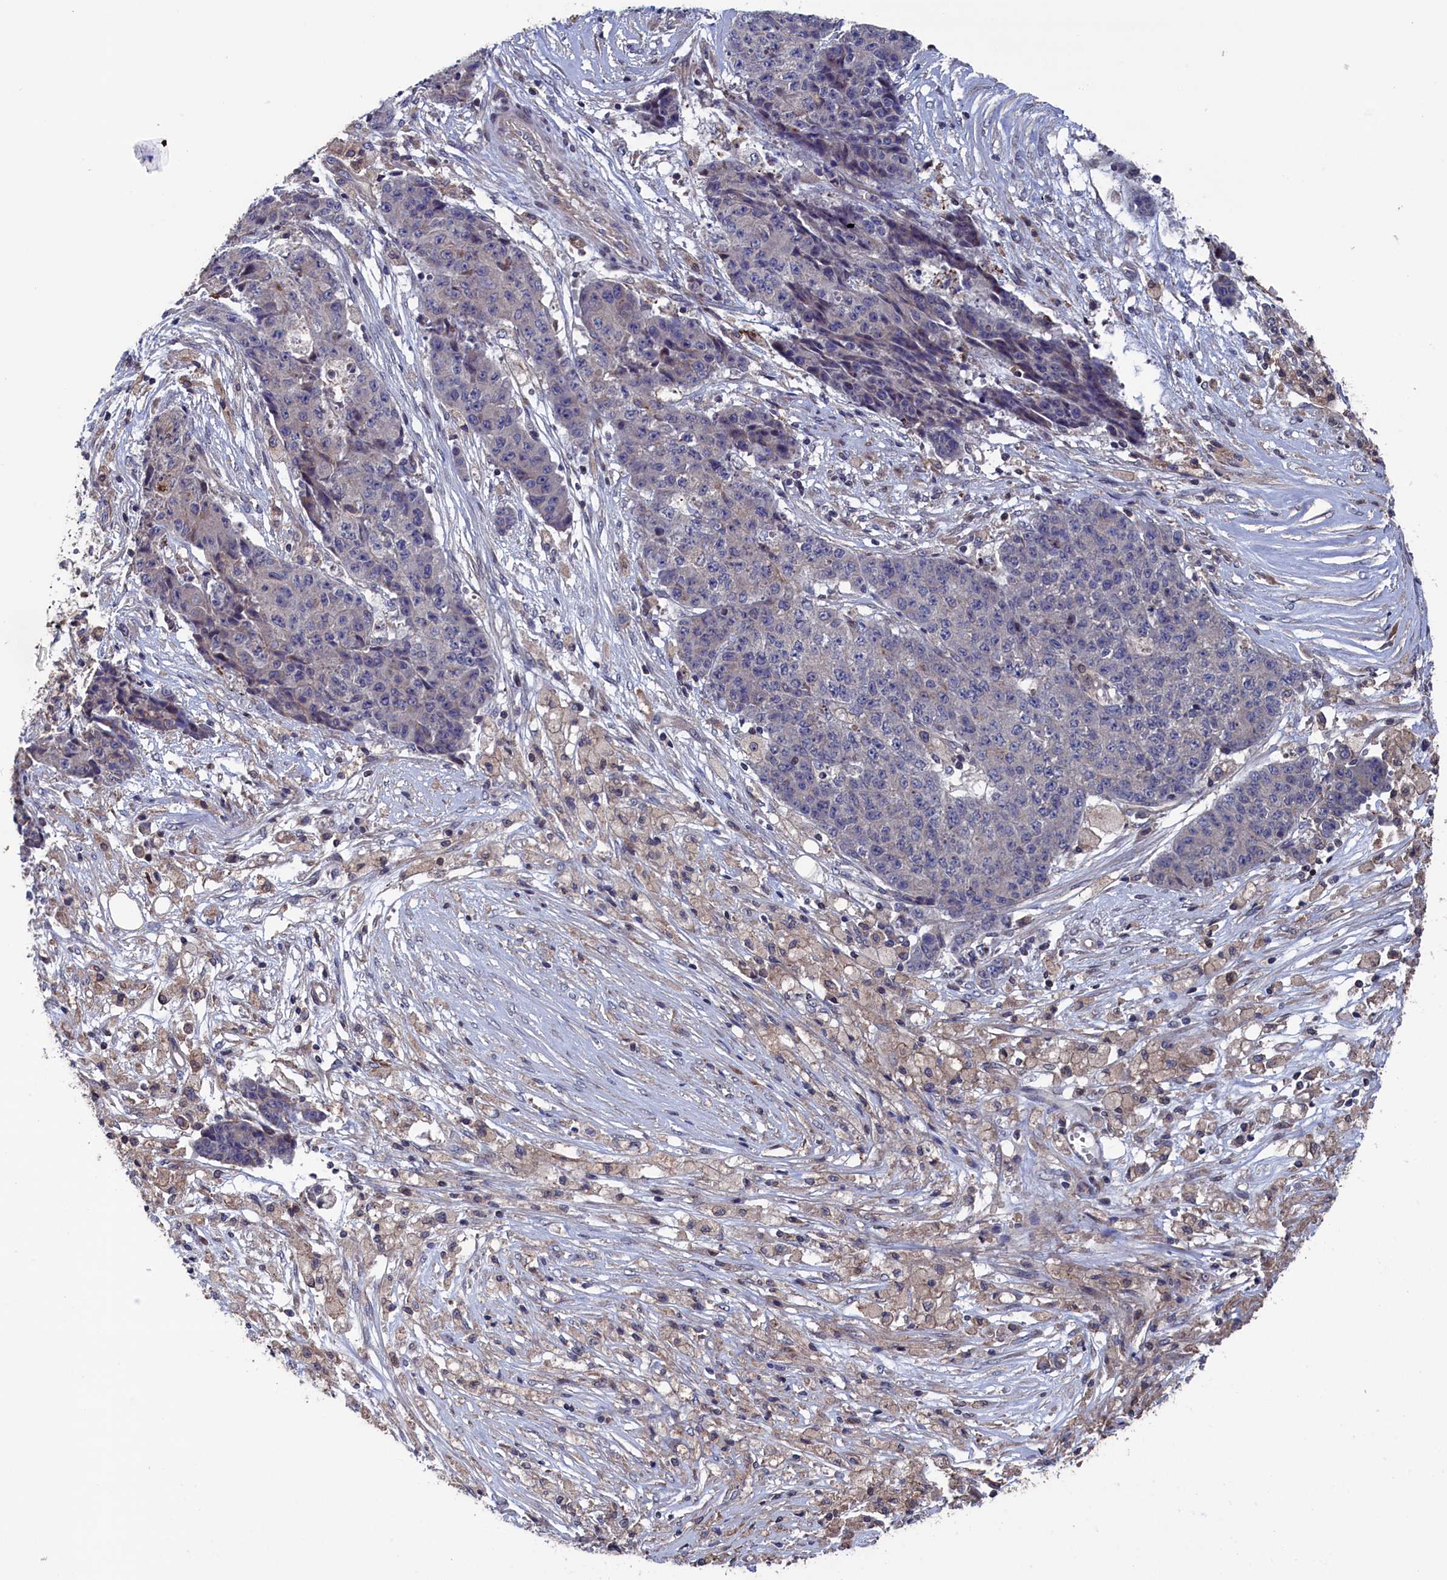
{"staining": {"intensity": "negative", "quantity": "none", "location": "none"}, "tissue": "ovarian cancer", "cell_type": "Tumor cells", "image_type": "cancer", "snomed": [{"axis": "morphology", "description": "Carcinoma, endometroid"}, {"axis": "topography", "description": "Ovary"}], "caption": "Immunohistochemical staining of human ovarian cancer (endometroid carcinoma) shows no significant positivity in tumor cells.", "gene": "SPATA13", "patient": {"sex": "female", "age": 42}}